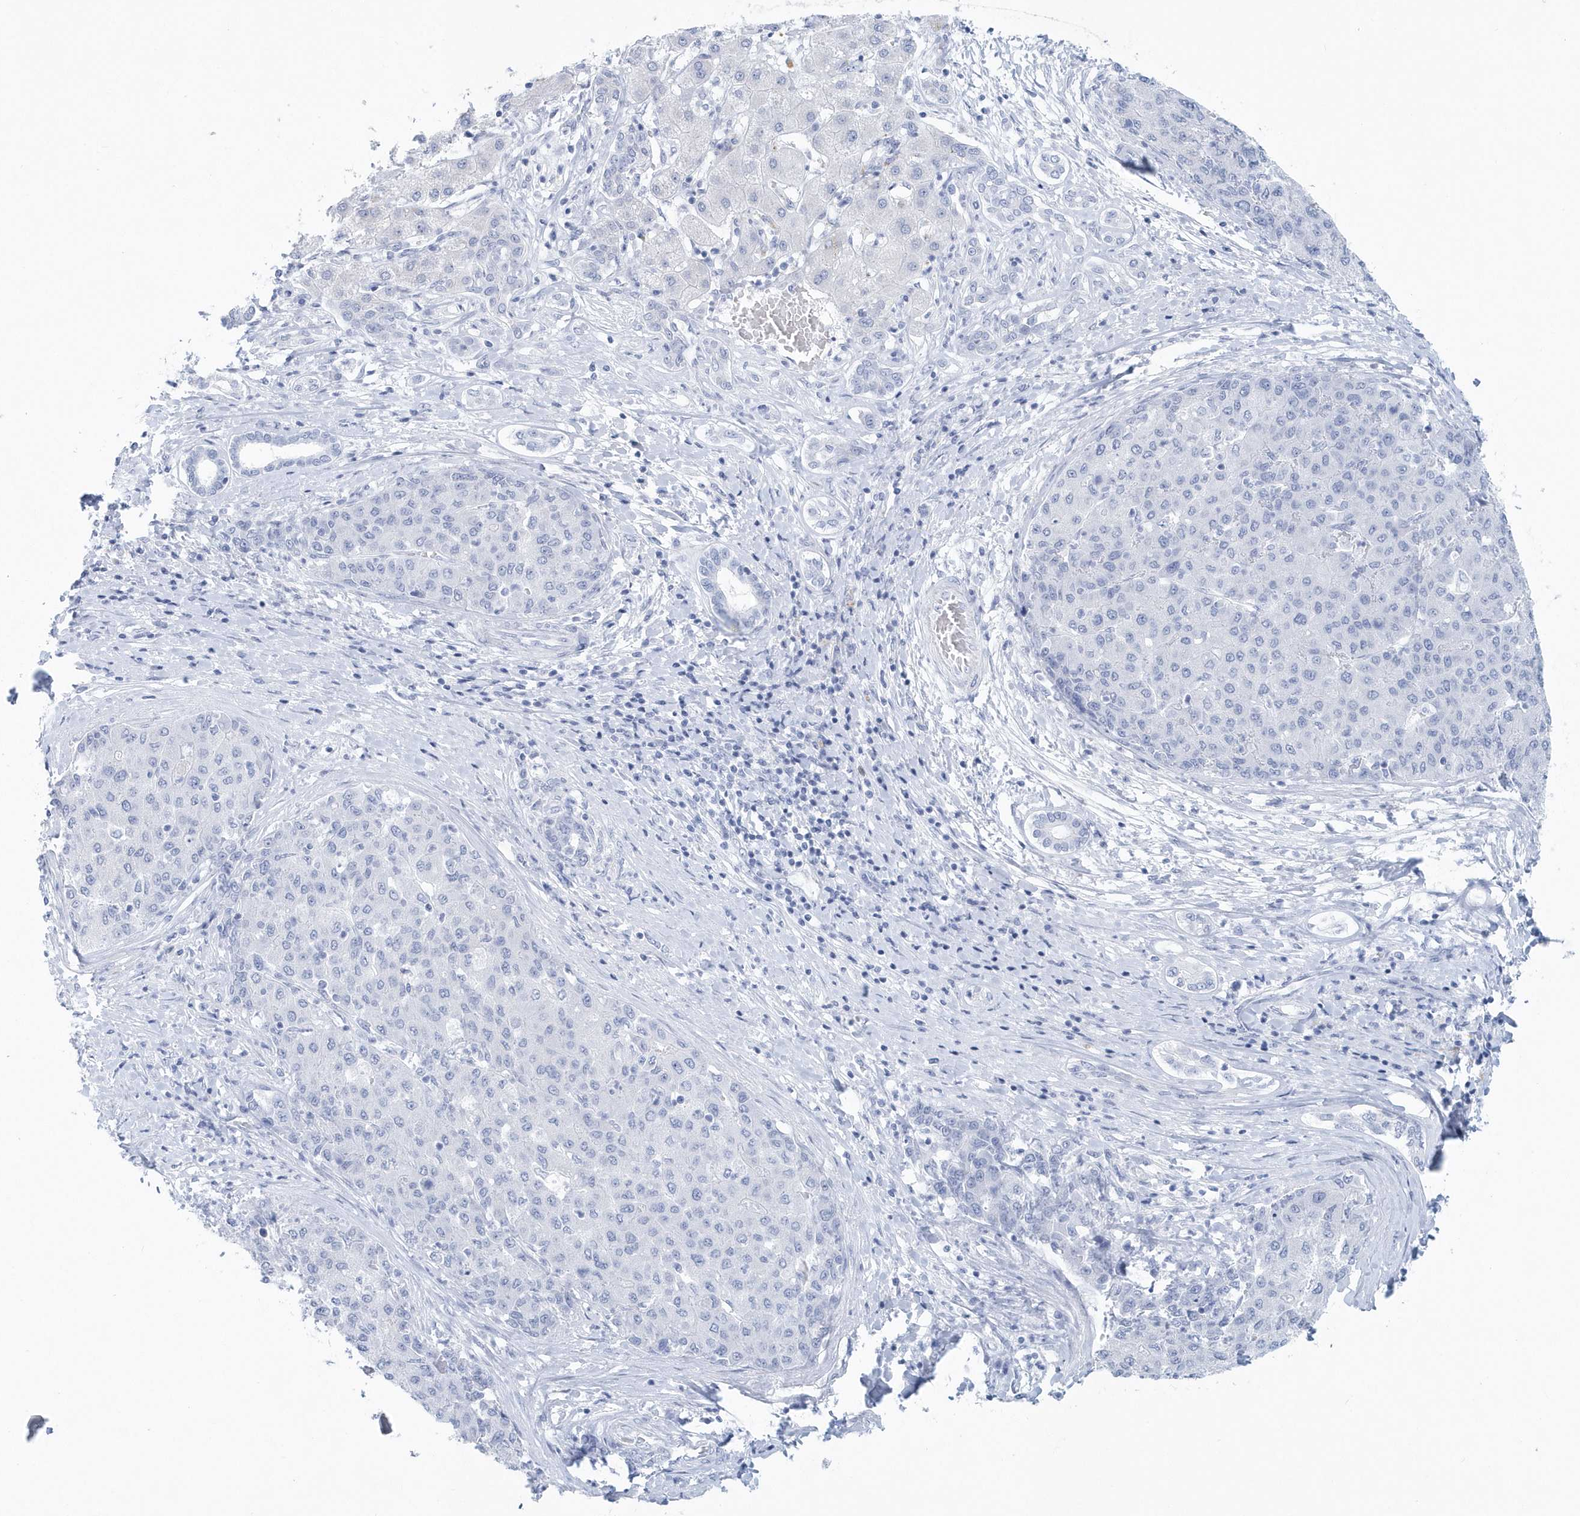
{"staining": {"intensity": "negative", "quantity": "none", "location": "none"}, "tissue": "liver cancer", "cell_type": "Tumor cells", "image_type": "cancer", "snomed": [{"axis": "morphology", "description": "Carcinoma, Hepatocellular, NOS"}, {"axis": "topography", "description": "Liver"}], "caption": "IHC image of neoplastic tissue: liver cancer stained with DAB shows no significant protein expression in tumor cells. (Stains: DAB immunohistochemistry (IHC) with hematoxylin counter stain, Microscopy: brightfield microscopy at high magnification).", "gene": "PTPRO", "patient": {"sex": "male", "age": 65}}